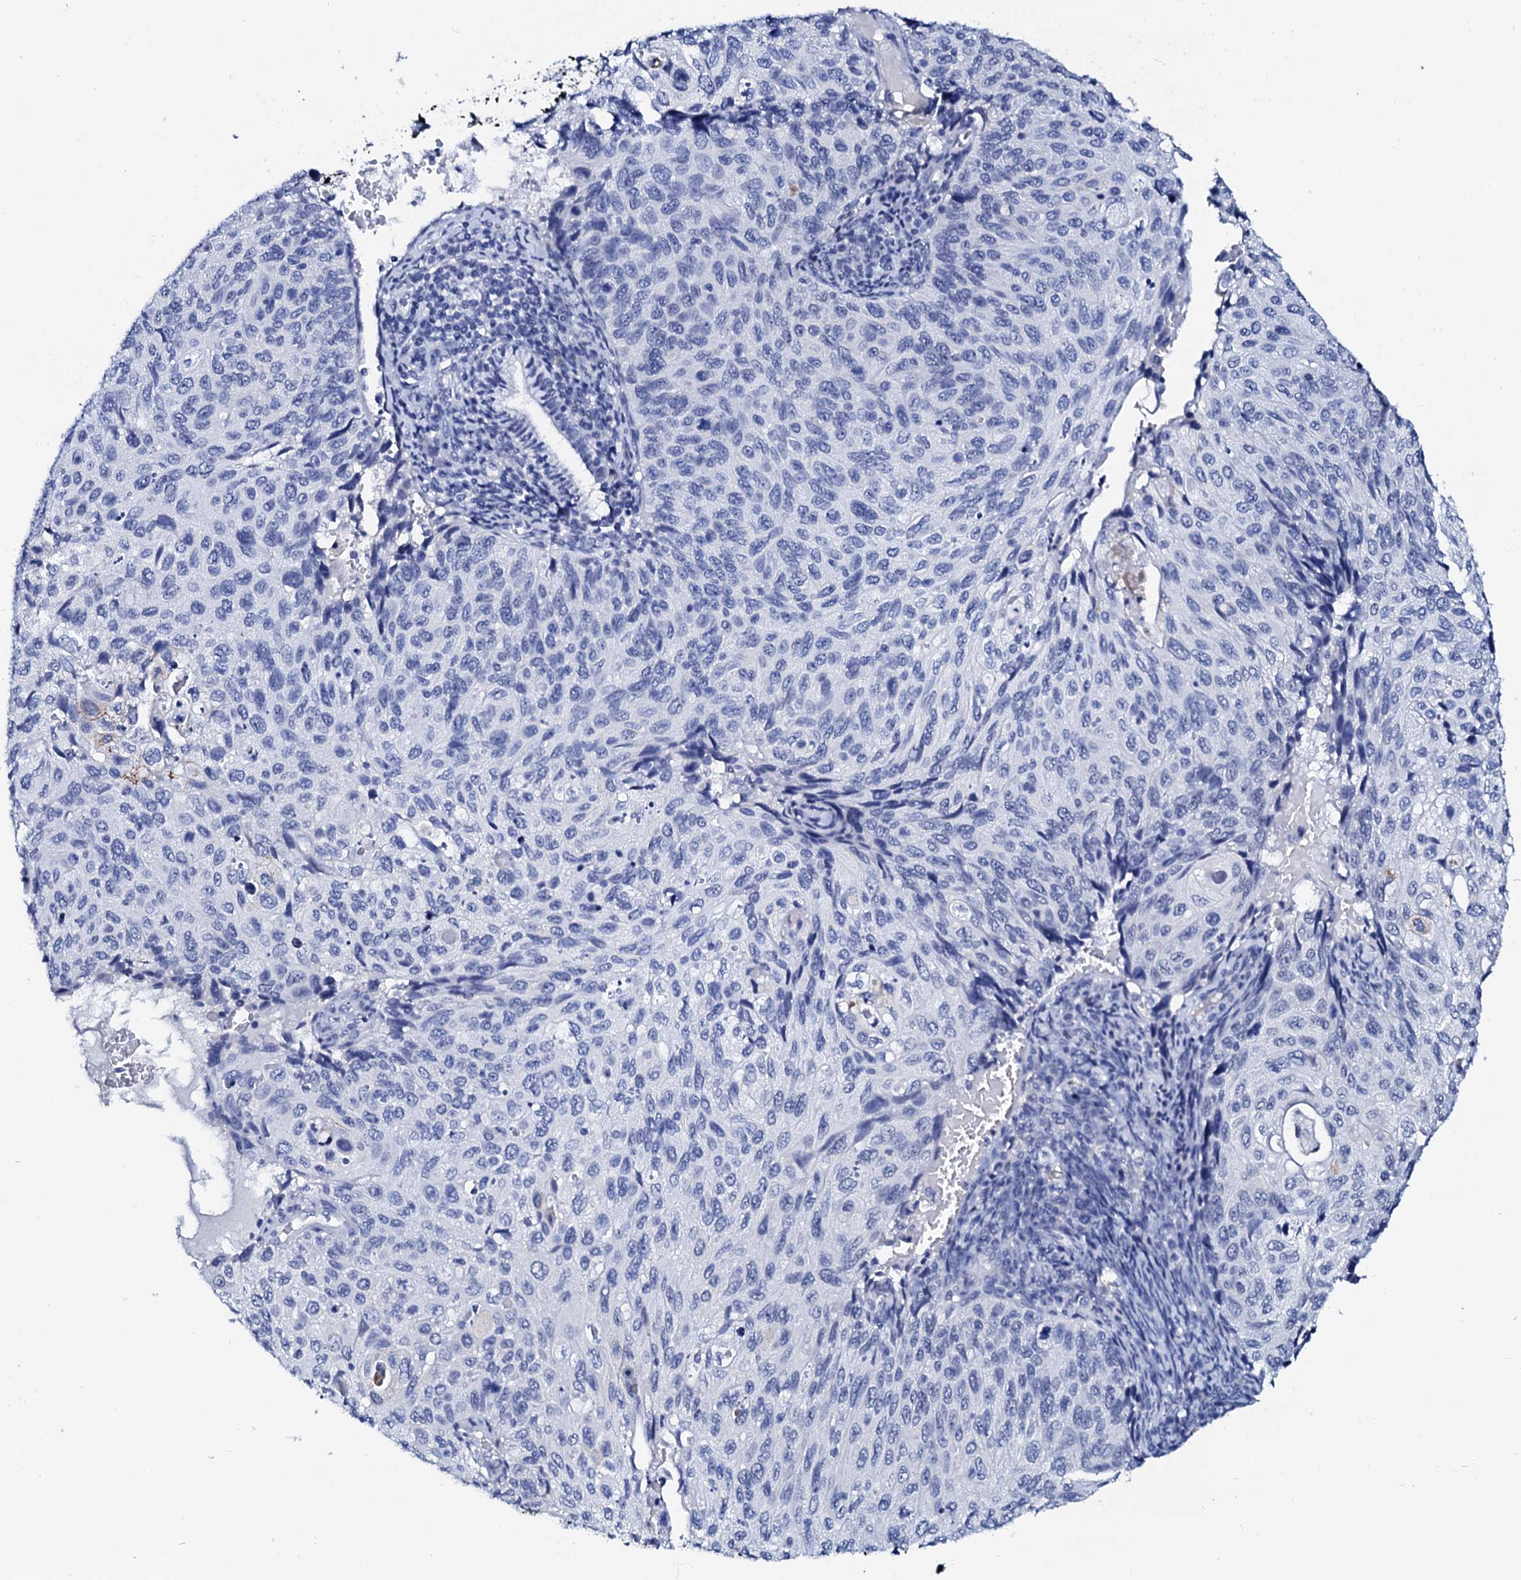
{"staining": {"intensity": "negative", "quantity": "none", "location": "none"}, "tissue": "cervical cancer", "cell_type": "Tumor cells", "image_type": "cancer", "snomed": [{"axis": "morphology", "description": "Squamous cell carcinoma, NOS"}, {"axis": "topography", "description": "Cervix"}], "caption": "There is no significant expression in tumor cells of squamous cell carcinoma (cervical).", "gene": "SPATA19", "patient": {"sex": "female", "age": 70}}